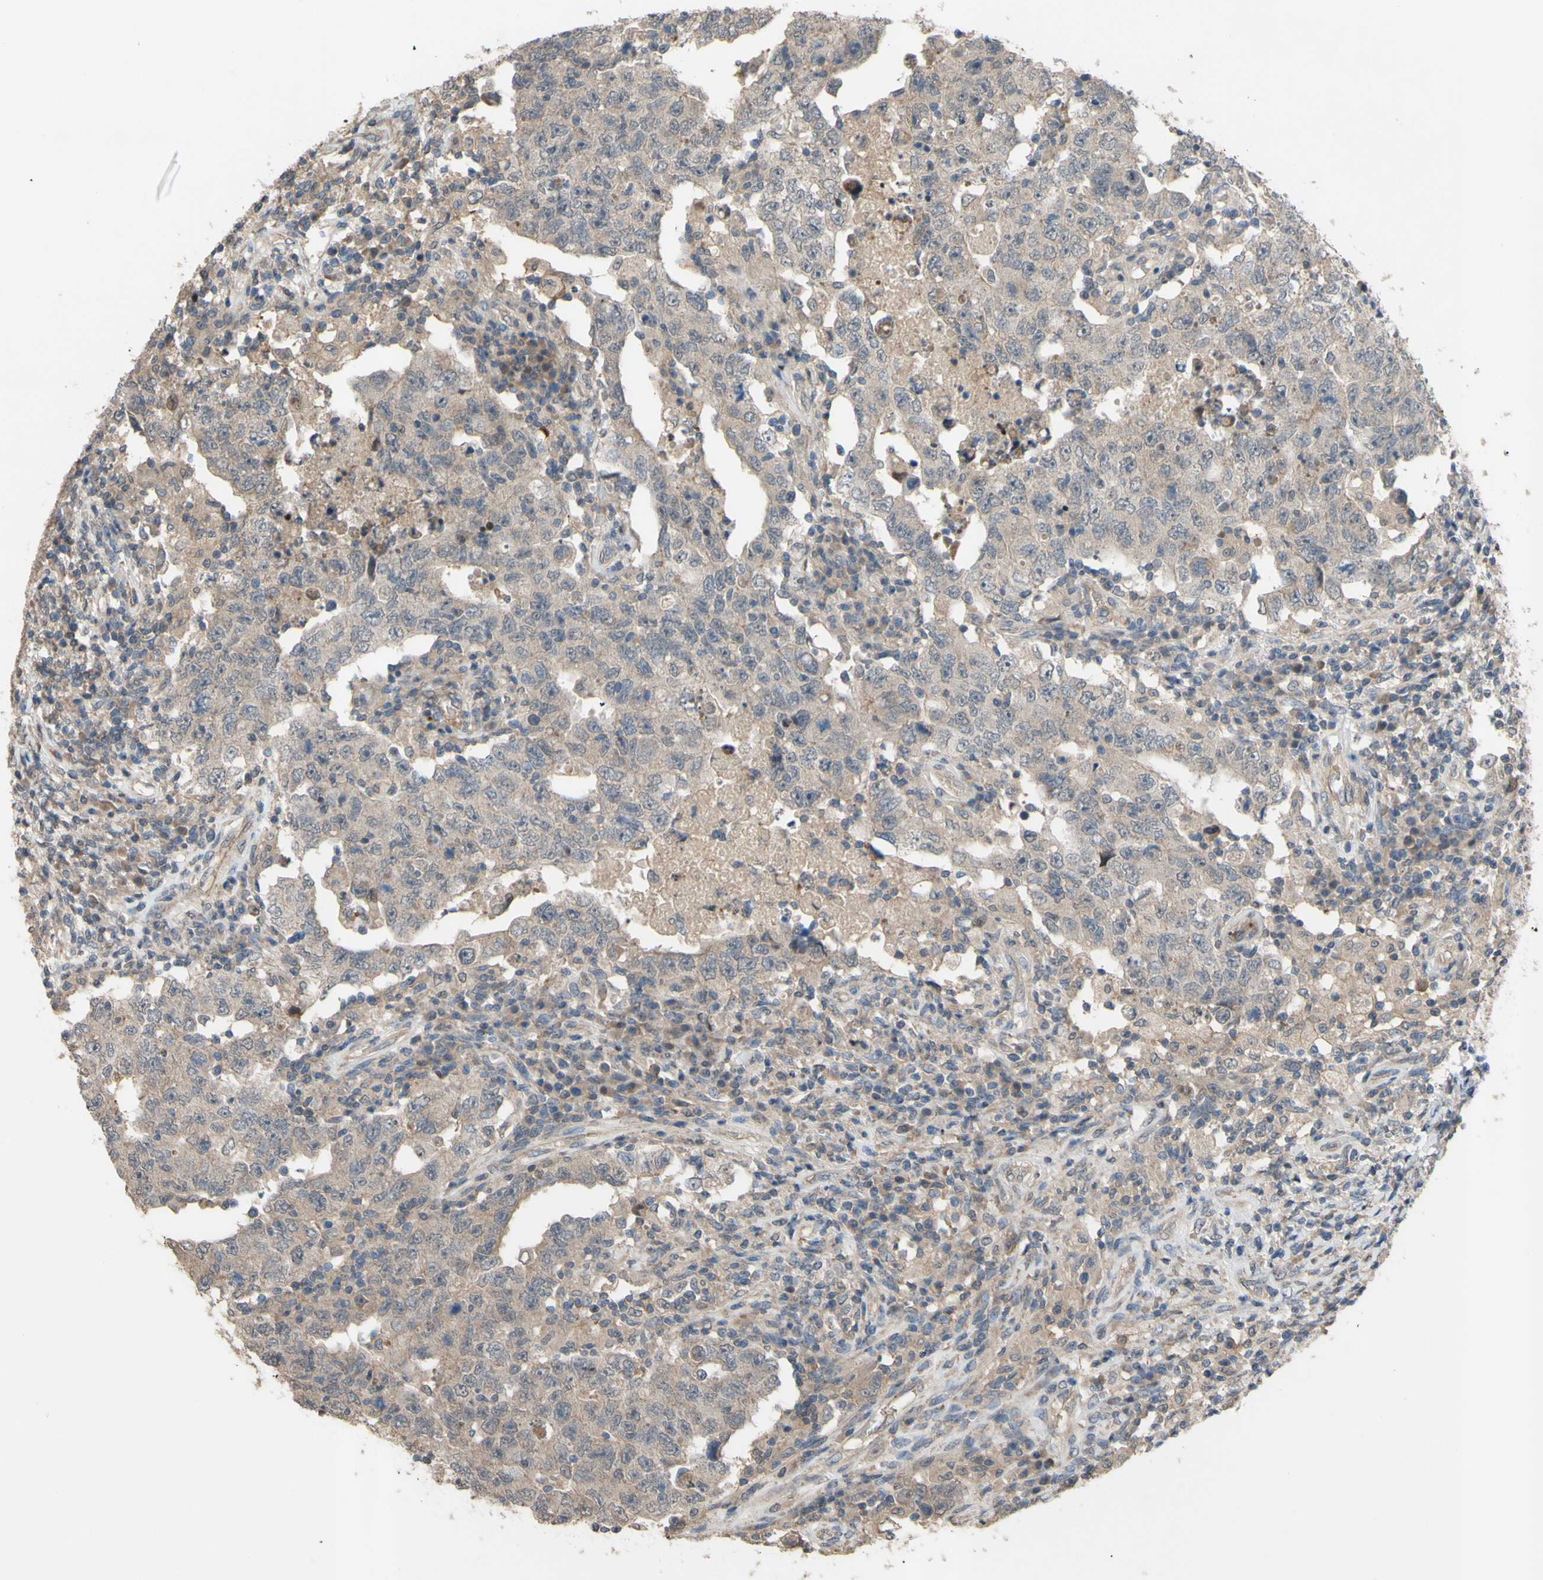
{"staining": {"intensity": "weak", "quantity": ">75%", "location": "cytoplasmic/membranous"}, "tissue": "testis cancer", "cell_type": "Tumor cells", "image_type": "cancer", "snomed": [{"axis": "morphology", "description": "Carcinoma, Embryonal, NOS"}, {"axis": "topography", "description": "Testis"}], "caption": "Protein staining of testis embryonal carcinoma tissue displays weak cytoplasmic/membranous expression in about >75% of tumor cells.", "gene": "SHROOM4", "patient": {"sex": "male", "age": 26}}